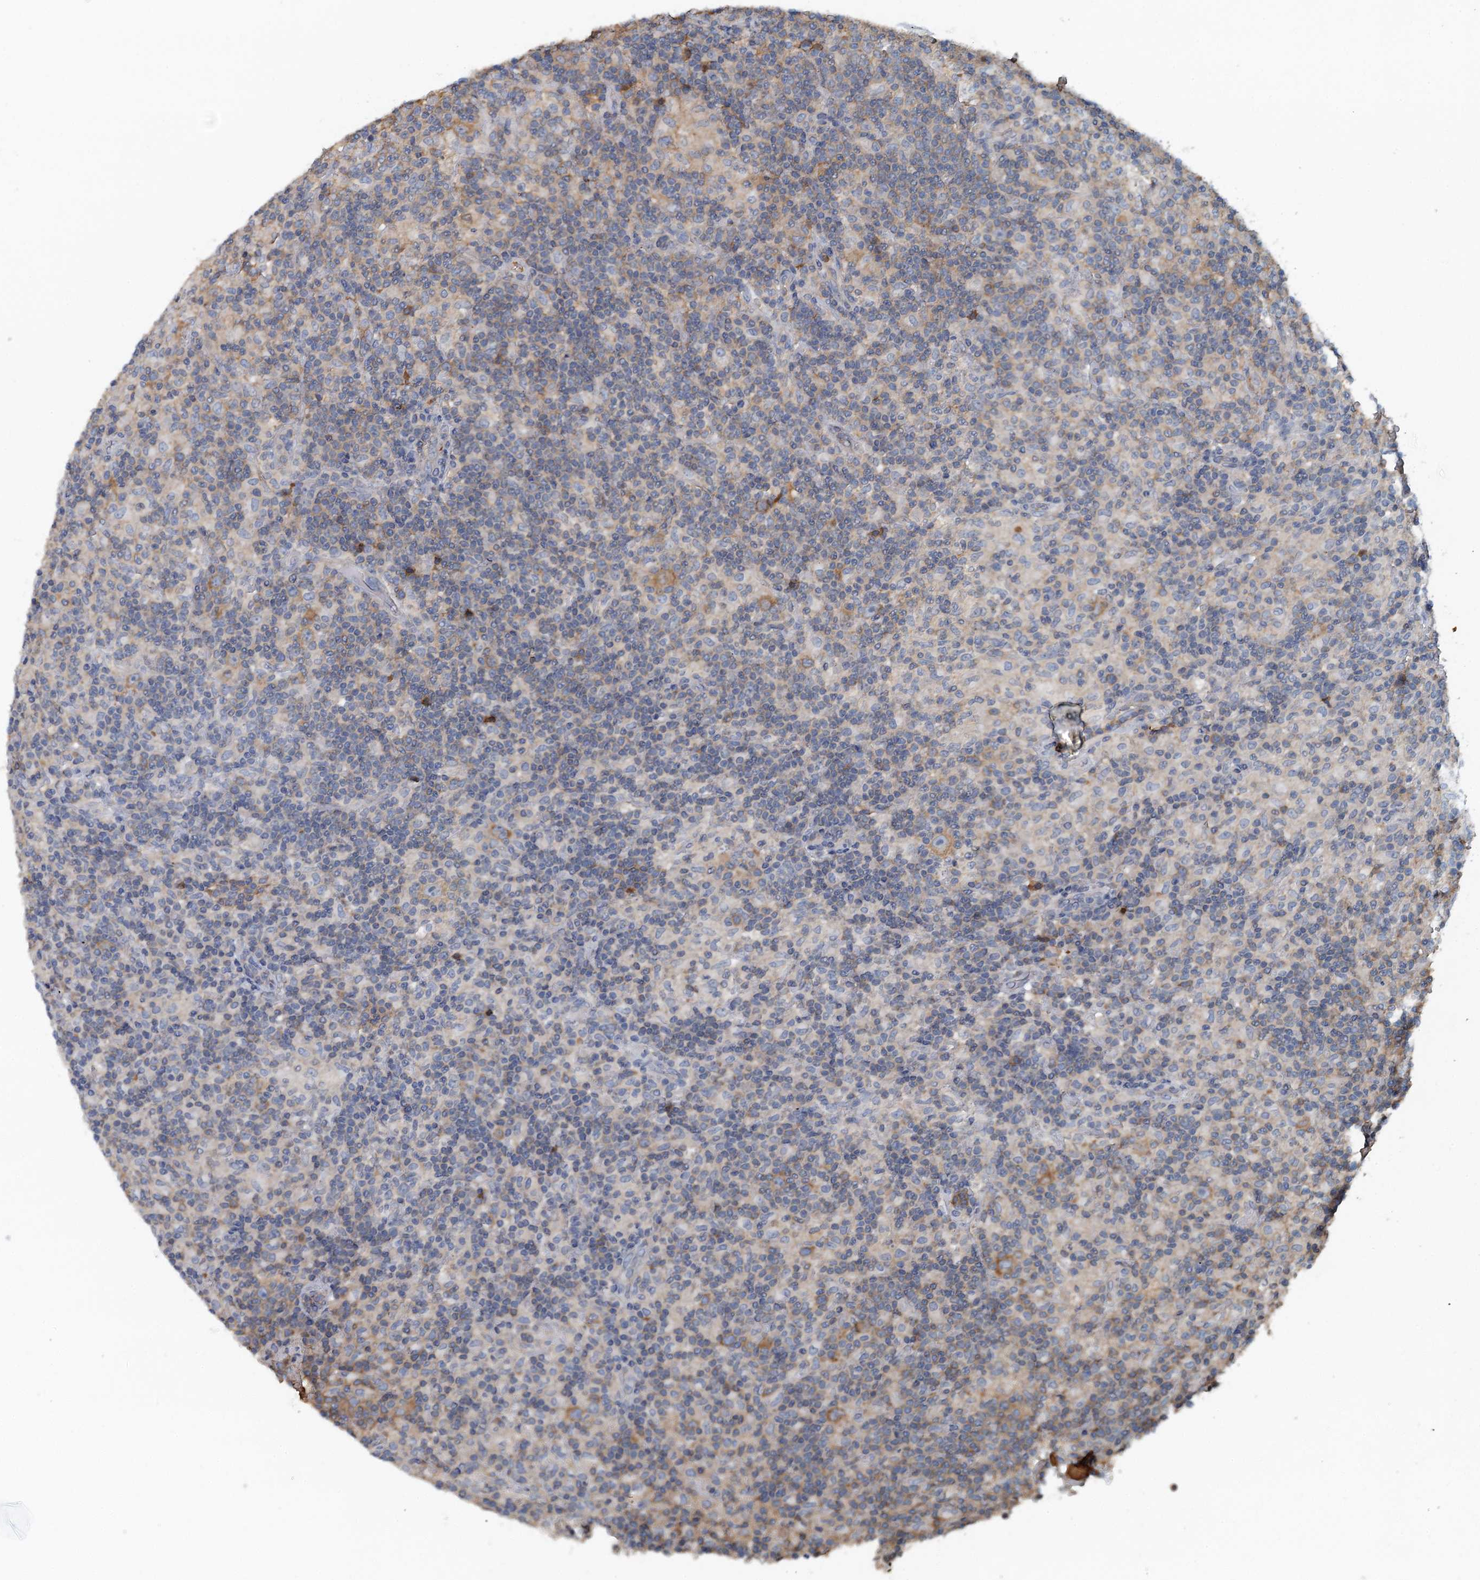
{"staining": {"intensity": "moderate", "quantity": ">75%", "location": "cytoplasmic/membranous"}, "tissue": "lymphoma", "cell_type": "Tumor cells", "image_type": "cancer", "snomed": [{"axis": "morphology", "description": "Hodgkin's disease, NOS"}, {"axis": "topography", "description": "Lymph node"}], "caption": "Human lymphoma stained with a brown dye shows moderate cytoplasmic/membranous positive expression in approximately >75% of tumor cells.", "gene": "LSM14B", "patient": {"sex": "male", "age": 70}}